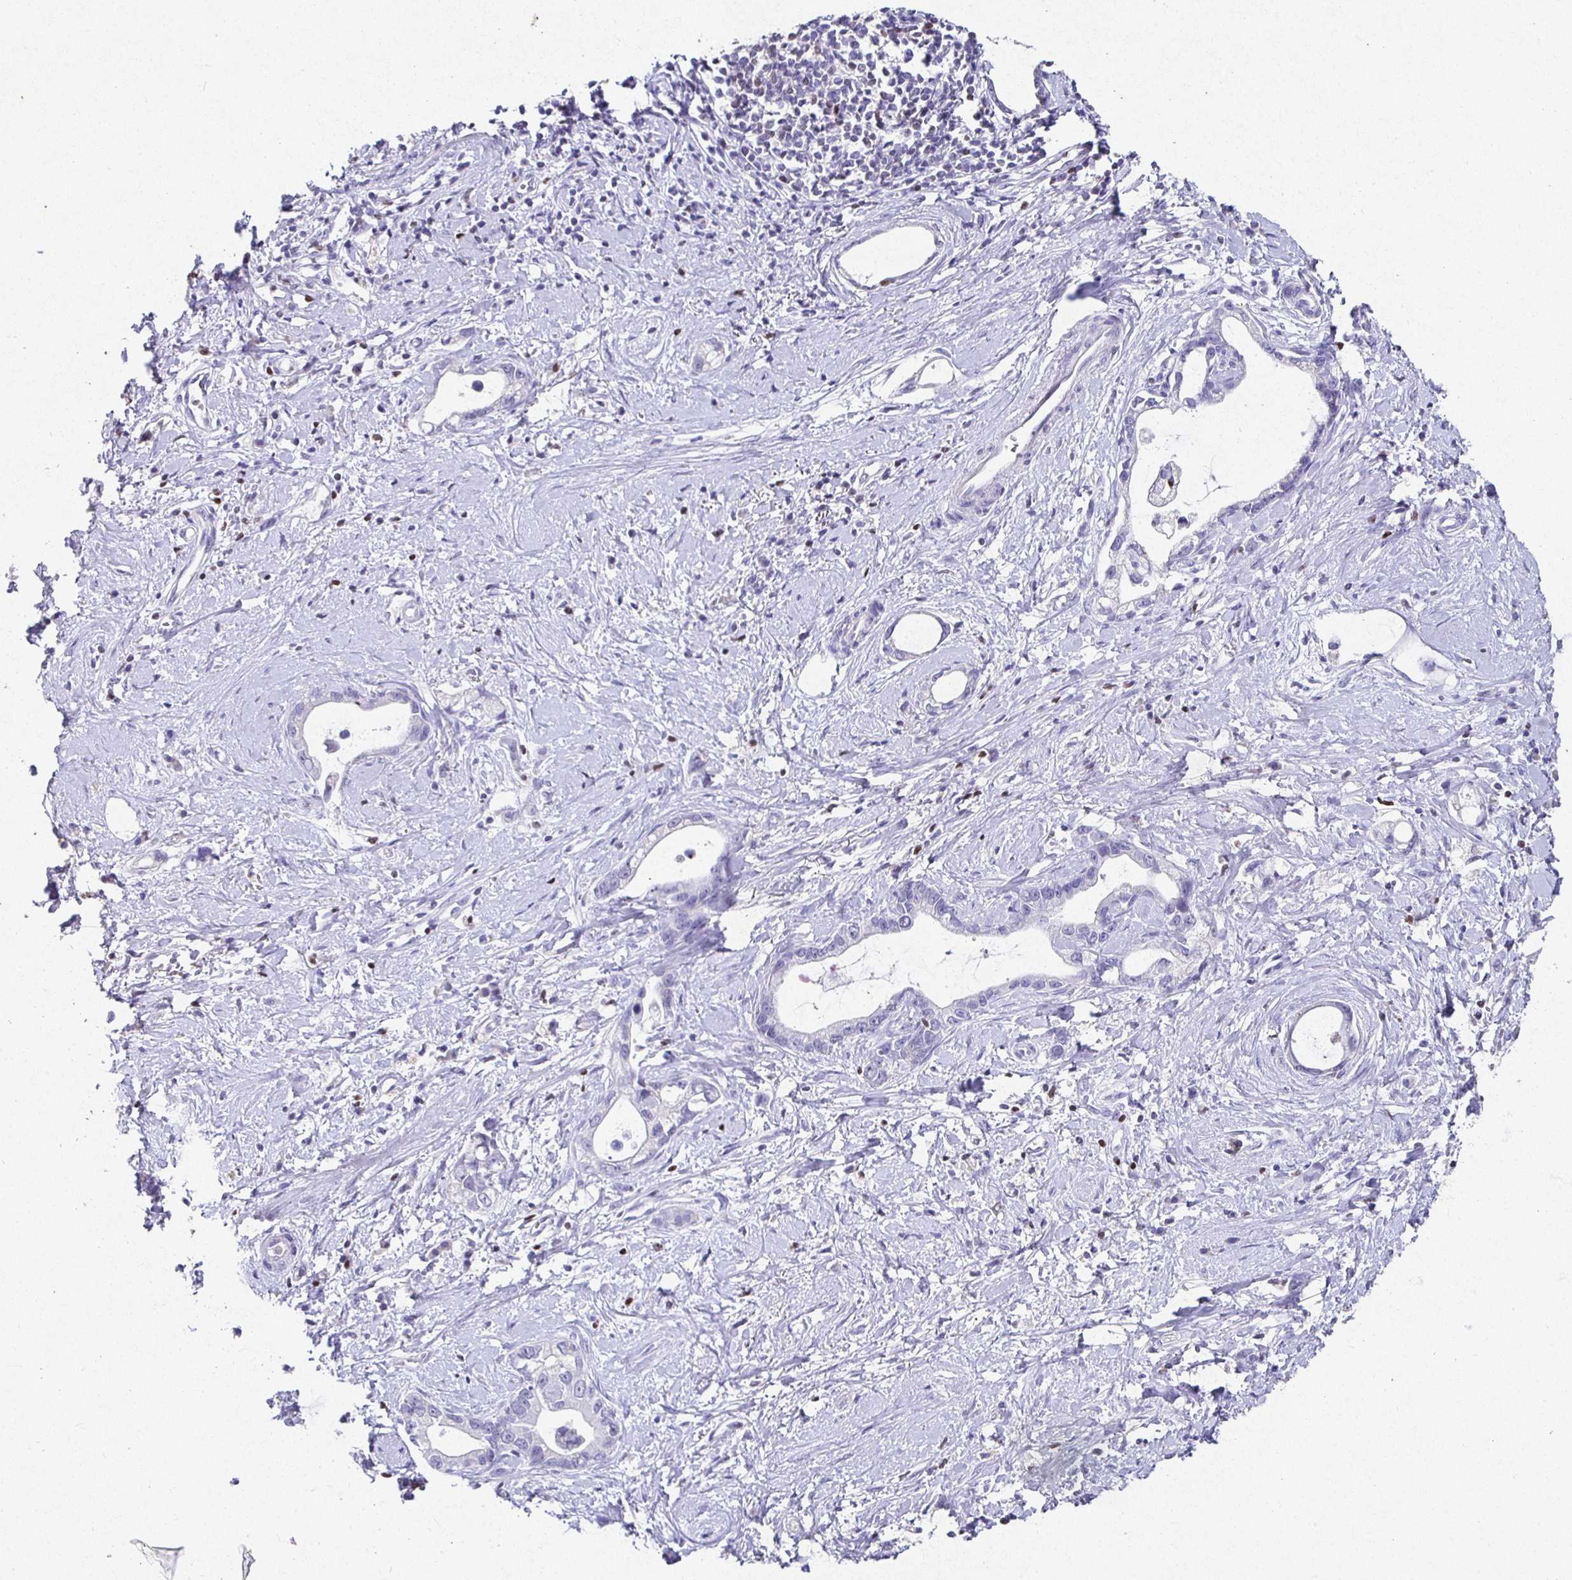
{"staining": {"intensity": "negative", "quantity": "none", "location": "none"}, "tissue": "stomach cancer", "cell_type": "Tumor cells", "image_type": "cancer", "snomed": [{"axis": "morphology", "description": "Adenocarcinoma, NOS"}, {"axis": "topography", "description": "Stomach"}], "caption": "An immunohistochemistry image of adenocarcinoma (stomach) is shown. There is no staining in tumor cells of adenocarcinoma (stomach).", "gene": "SATB1", "patient": {"sex": "male", "age": 55}}